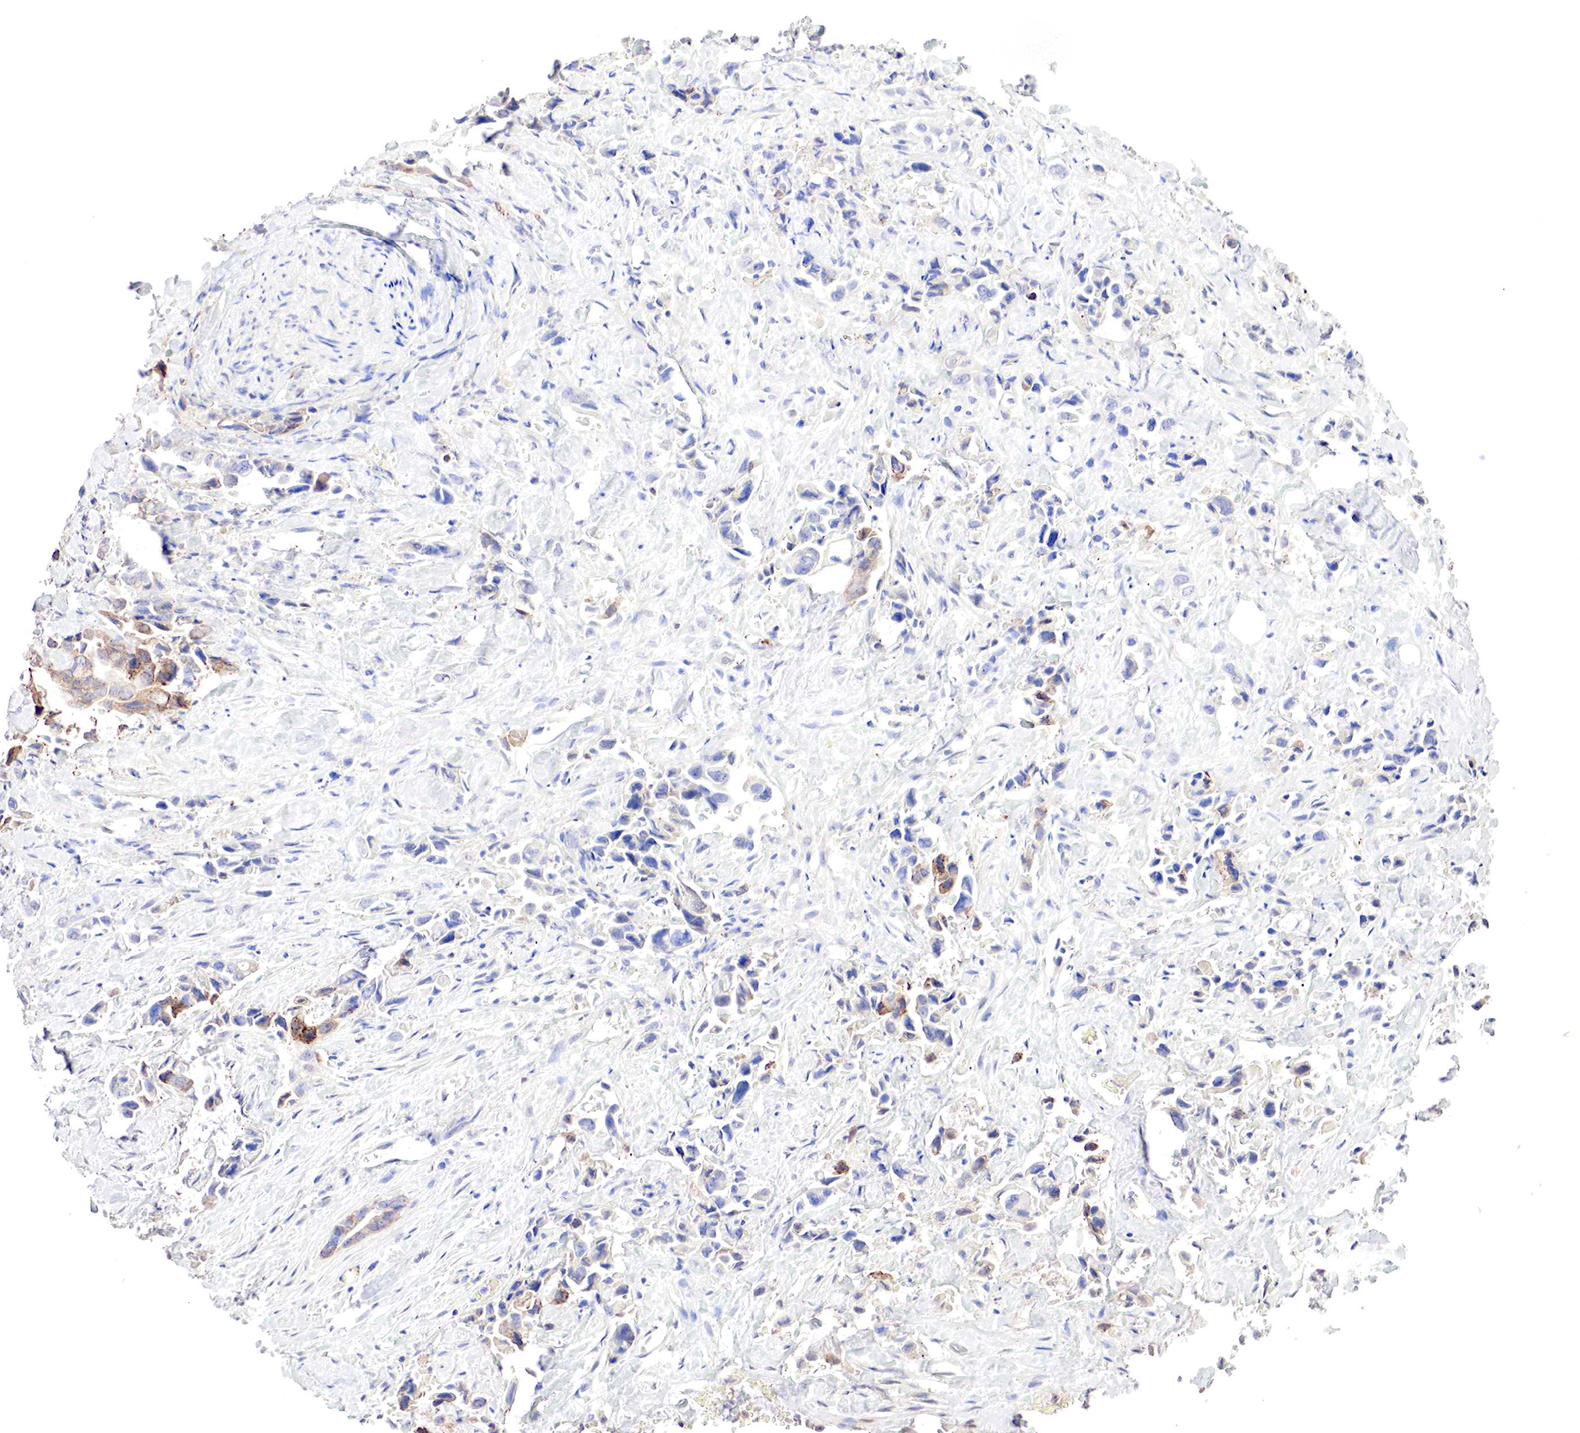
{"staining": {"intensity": "moderate", "quantity": "25%-75%", "location": "cytoplasmic/membranous"}, "tissue": "pancreatic cancer", "cell_type": "Tumor cells", "image_type": "cancer", "snomed": [{"axis": "morphology", "description": "Adenocarcinoma, NOS"}, {"axis": "topography", "description": "Pancreas"}], "caption": "Pancreatic cancer tissue demonstrates moderate cytoplasmic/membranous staining in approximately 25%-75% of tumor cells, visualized by immunohistochemistry. (Brightfield microscopy of DAB IHC at high magnification).", "gene": "GATA1", "patient": {"sex": "male", "age": 69}}